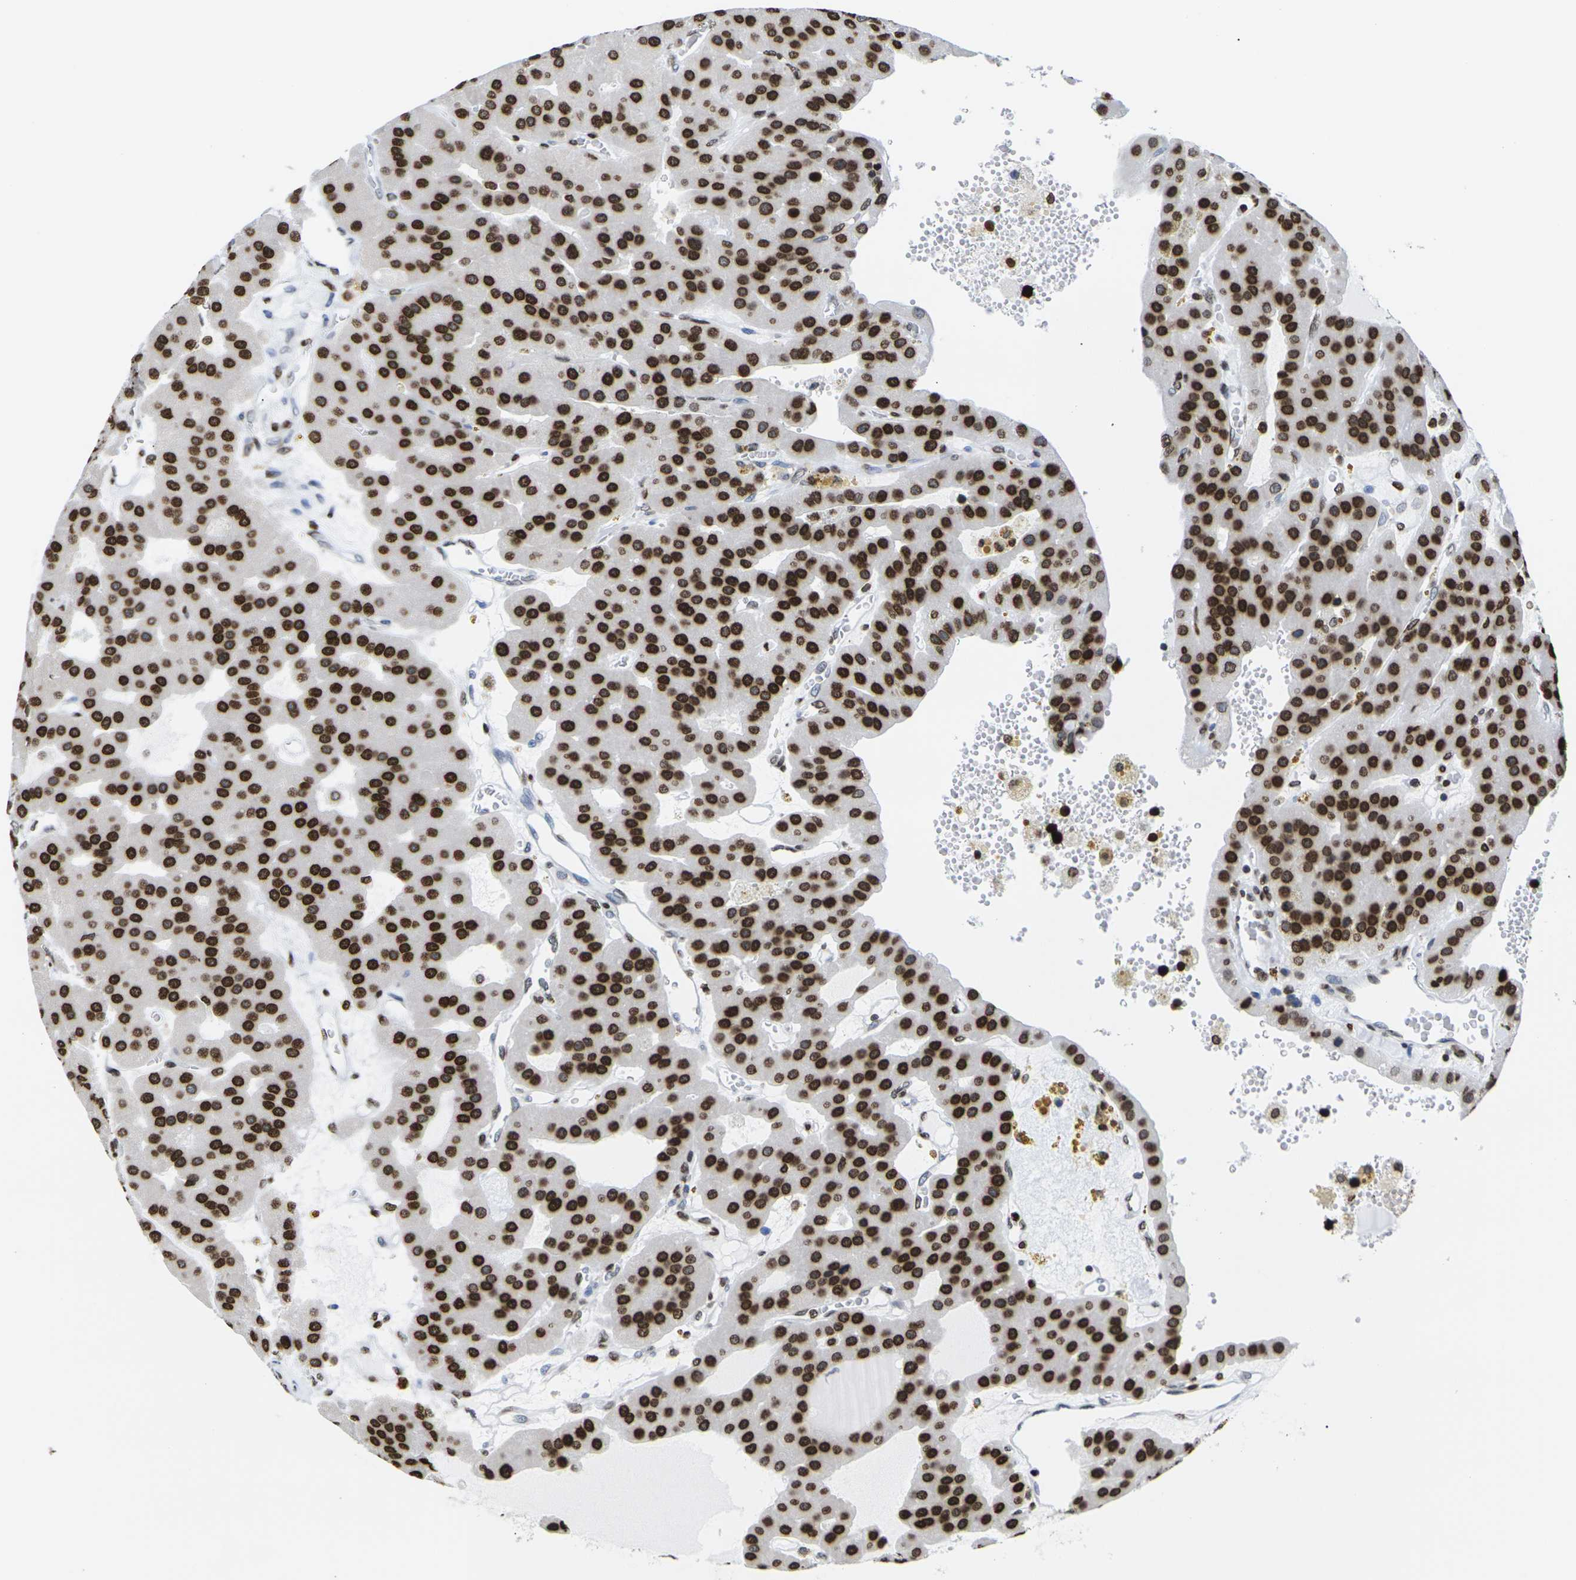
{"staining": {"intensity": "strong", "quantity": ">75%", "location": "cytoplasmic/membranous,nuclear"}, "tissue": "parathyroid gland", "cell_type": "Glandular cells", "image_type": "normal", "snomed": [{"axis": "morphology", "description": "Normal tissue, NOS"}, {"axis": "morphology", "description": "Adenoma, NOS"}, {"axis": "topography", "description": "Parathyroid gland"}], "caption": "IHC (DAB) staining of normal human parathyroid gland demonstrates strong cytoplasmic/membranous,nuclear protein expression in approximately >75% of glandular cells. The protein of interest is shown in brown color, while the nuclei are stained blue.", "gene": "H2AC21", "patient": {"sex": "female", "age": 86}}